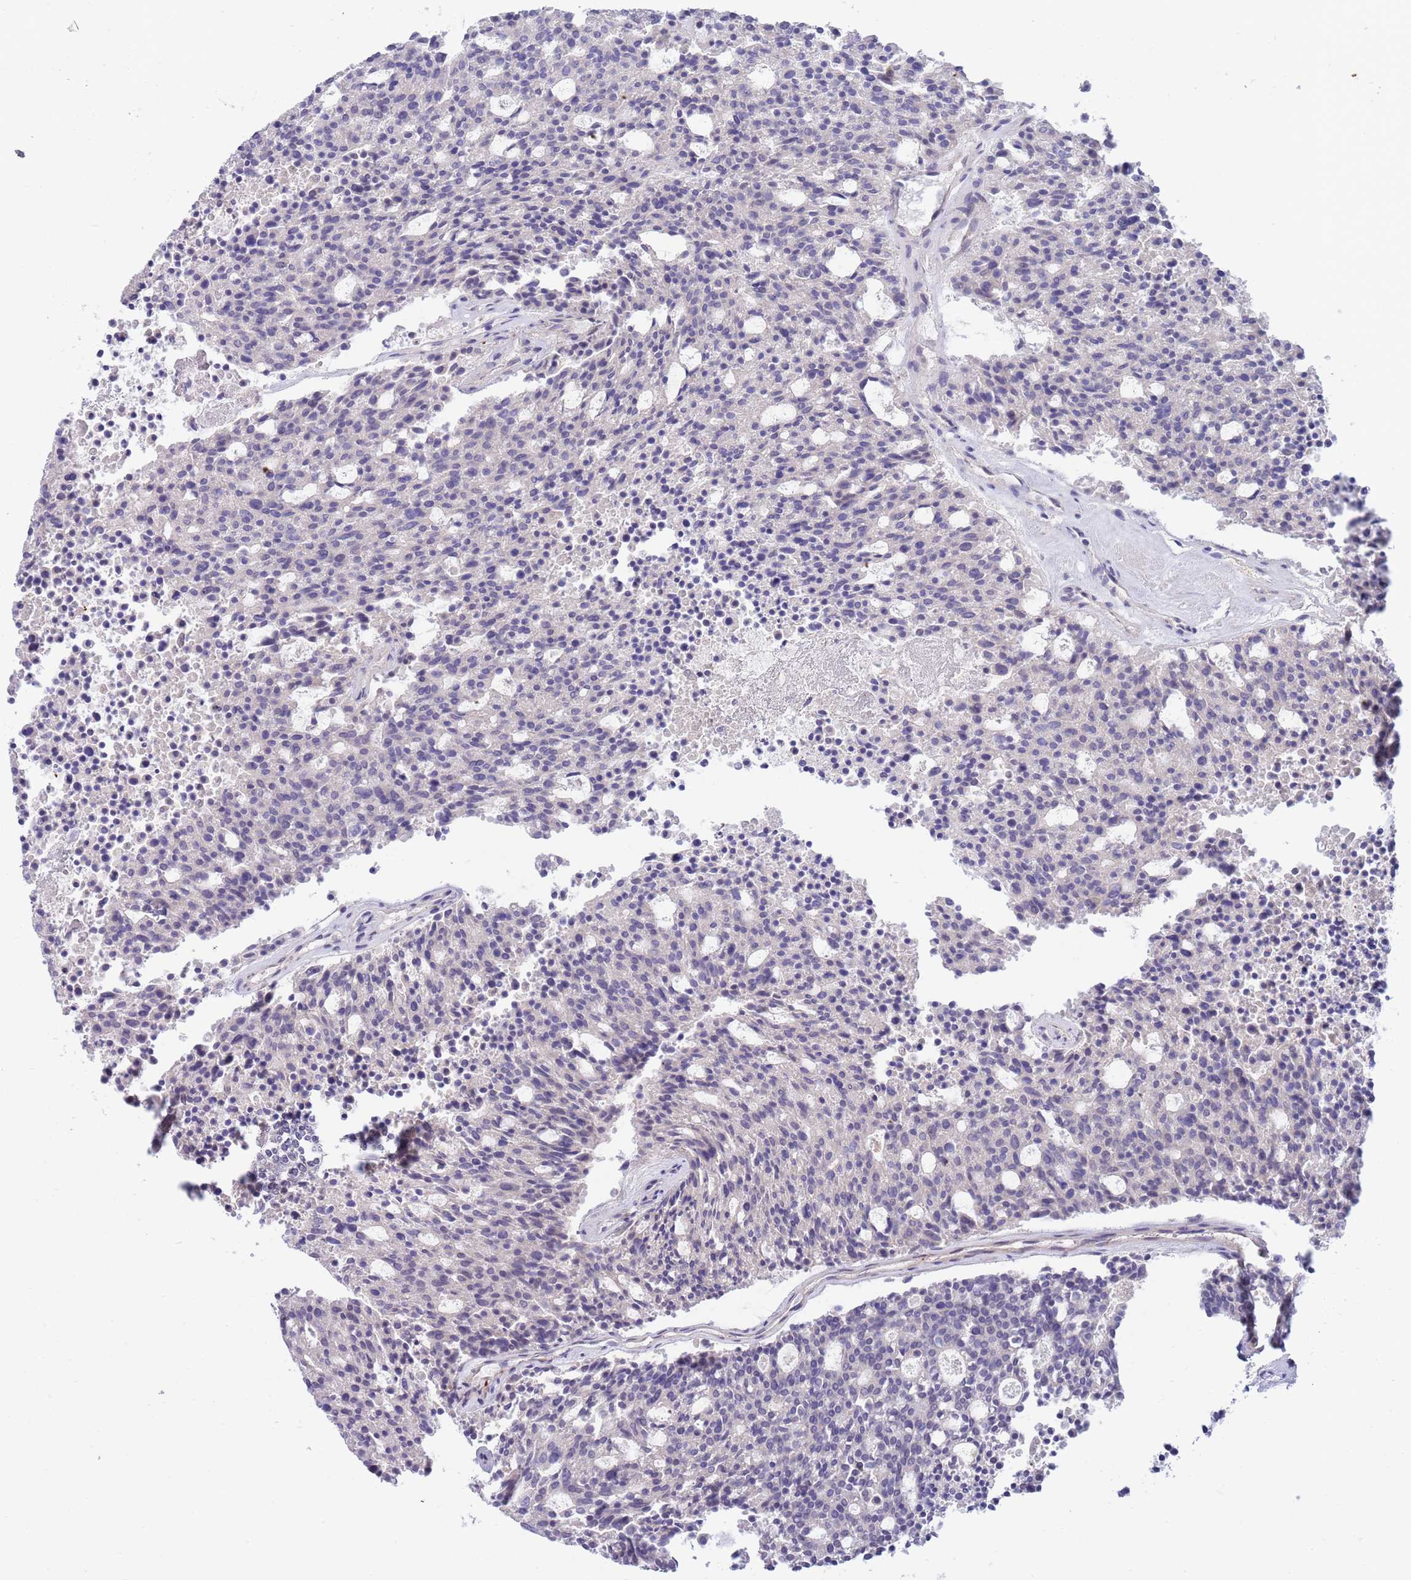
{"staining": {"intensity": "negative", "quantity": "none", "location": "none"}, "tissue": "carcinoid", "cell_type": "Tumor cells", "image_type": "cancer", "snomed": [{"axis": "morphology", "description": "Carcinoid, malignant, NOS"}, {"axis": "topography", "description": "Pancreas"}], "caption": "High power microscopy histopathology image of an immunohistochemistry (IHC) histopathology image of carcinoid, revealing no significant expression in tumor cells.", "gene": "NLRP6", "patient": {"sex": "female", "age": 54}}